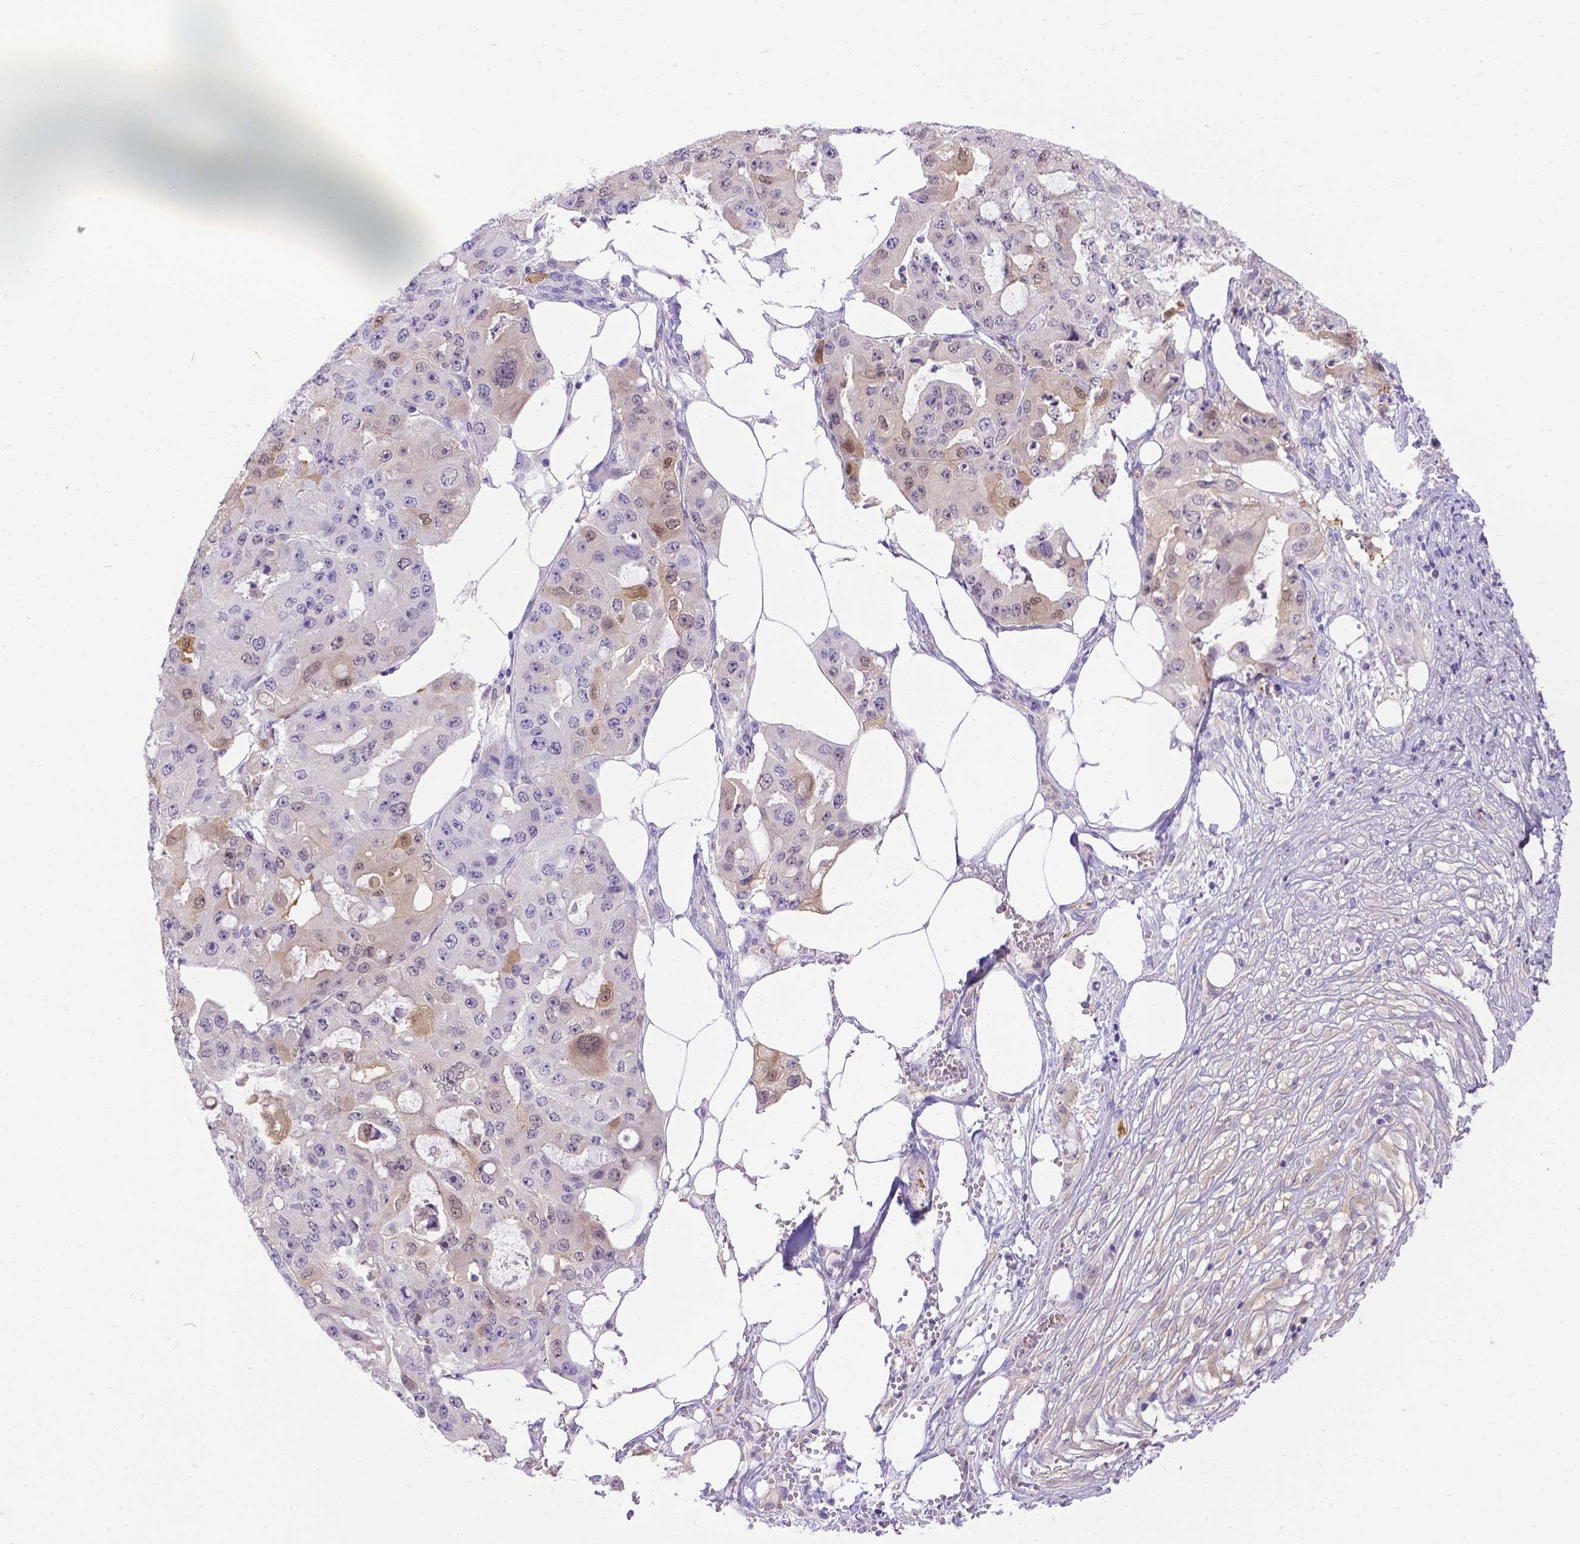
{"staining": {"intensity": "weak", "quantity": "<25%", "location": "cytoplasmic/membranous,nuclear"}, "tissue": "ovarian cancer", "cell_type": "Tumor cells", "image_type": "cancer", "snomed": [{"axis": "morphology", "description": "Cystadenocarcinoma, serous, NOS"}, {"axis": "topography", "description": "Ovary"}], "caption": "The immunohistochemistry (IHC) photomicrograph has no significant expression in tumor cells of serous cystadenocarcinoma (ovarian) tissue.", "gene": "TMEM169", "patient": {"sex": "female", "age": 56}}